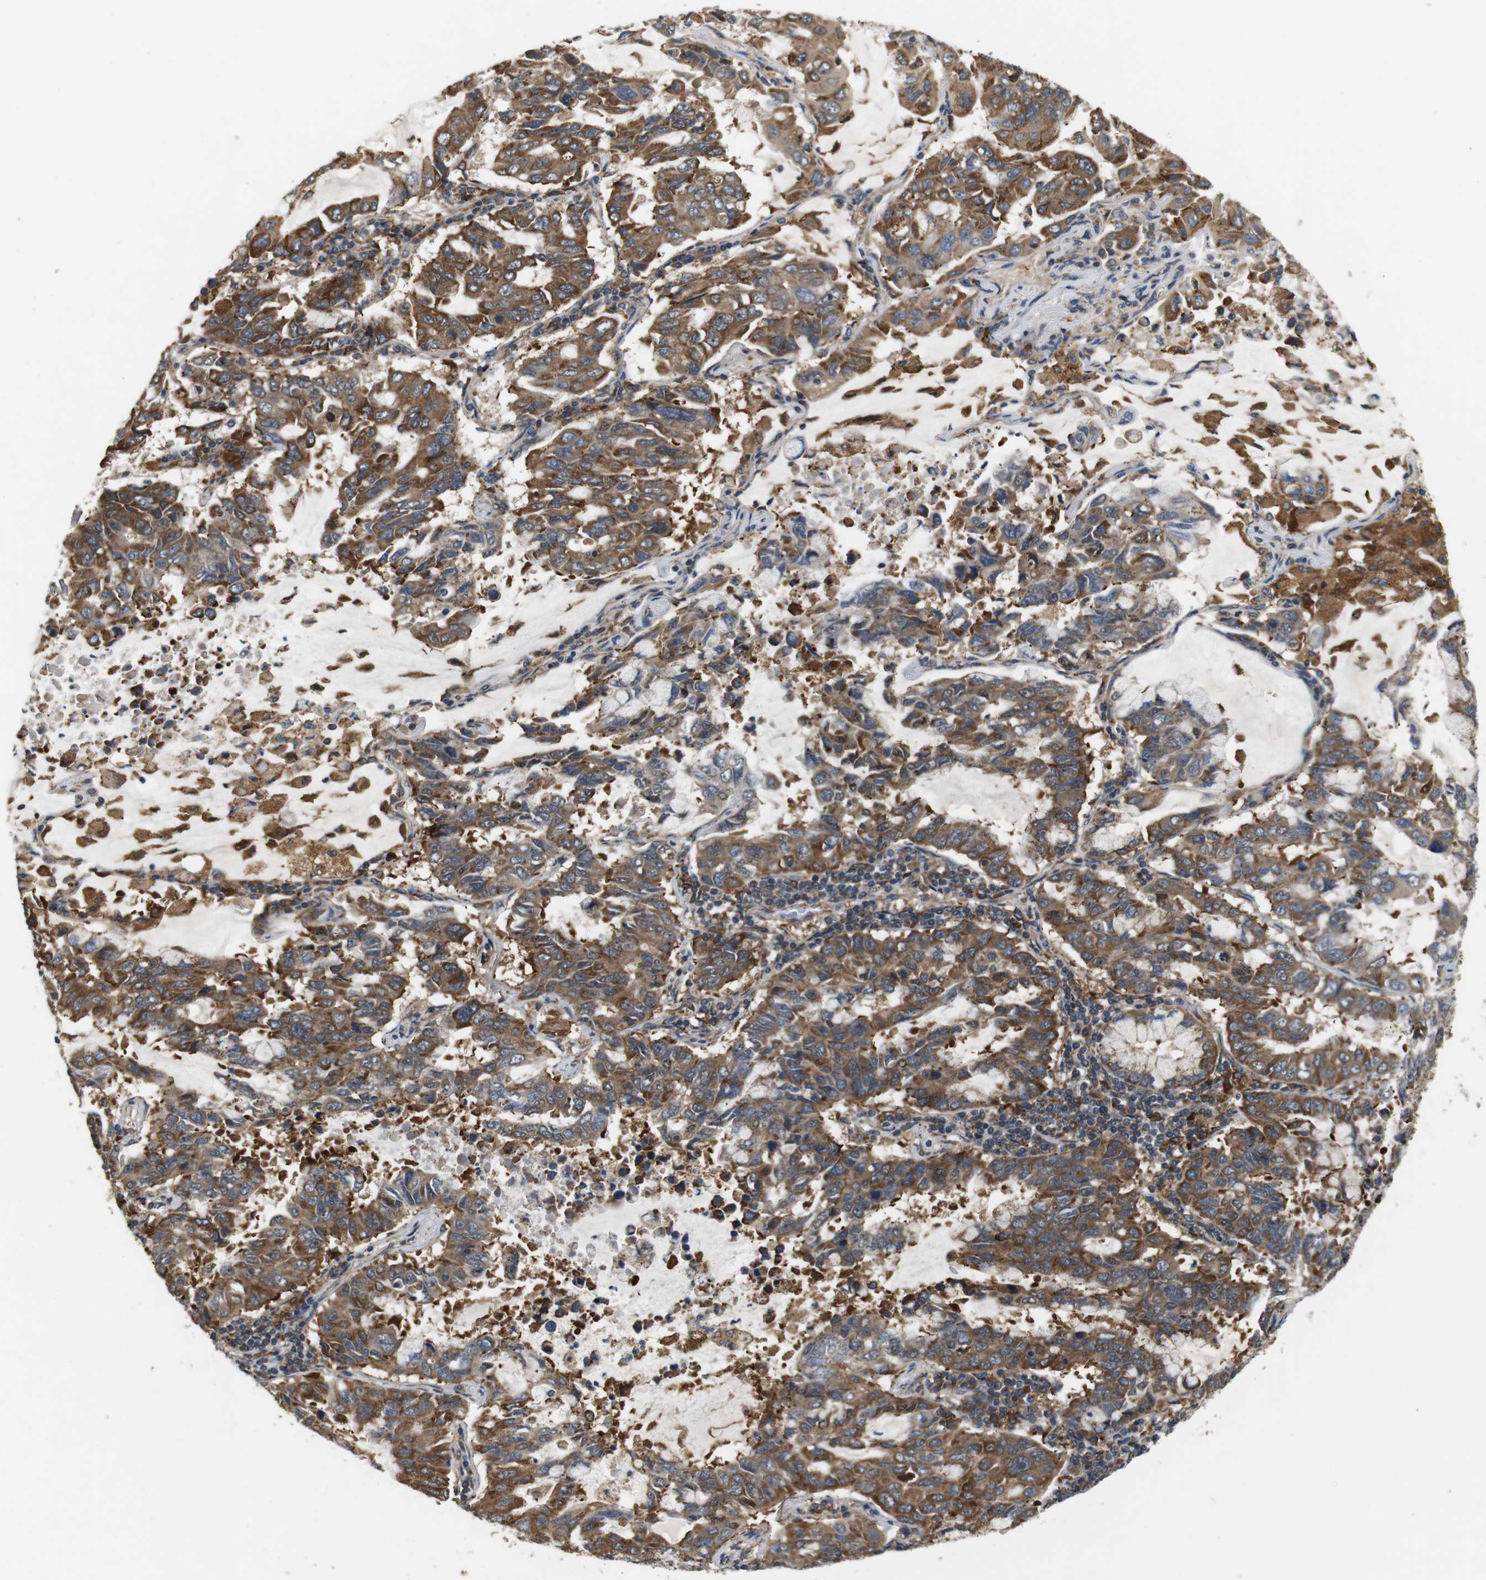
{"staining": {"intensity": "moderate", "quantity": ">75%", "location": "cytoplasmic/membranous"}, "tissue": "lung cancer", "cell_type": "Tumor cells", "image_type": "cancer", "snomed": [{"axis": "morphology", "description": "Adenocarcinoma, NOS"}, {"axis": "topography", "description": "Lung"}], "caption": "A medium amount of moderate cytoplasmic/membranous expression is seen in approximately >75% of tumor cells in lung cancer tissue. The staining is performed using DAB (3,3'-diaminobenzidine) brown chromogen to label protein expression. The nuclei are counter-stained blue using hematoxylin.", "gene": "EPHB2", "patient": {"sex": "male", "age": 64}}